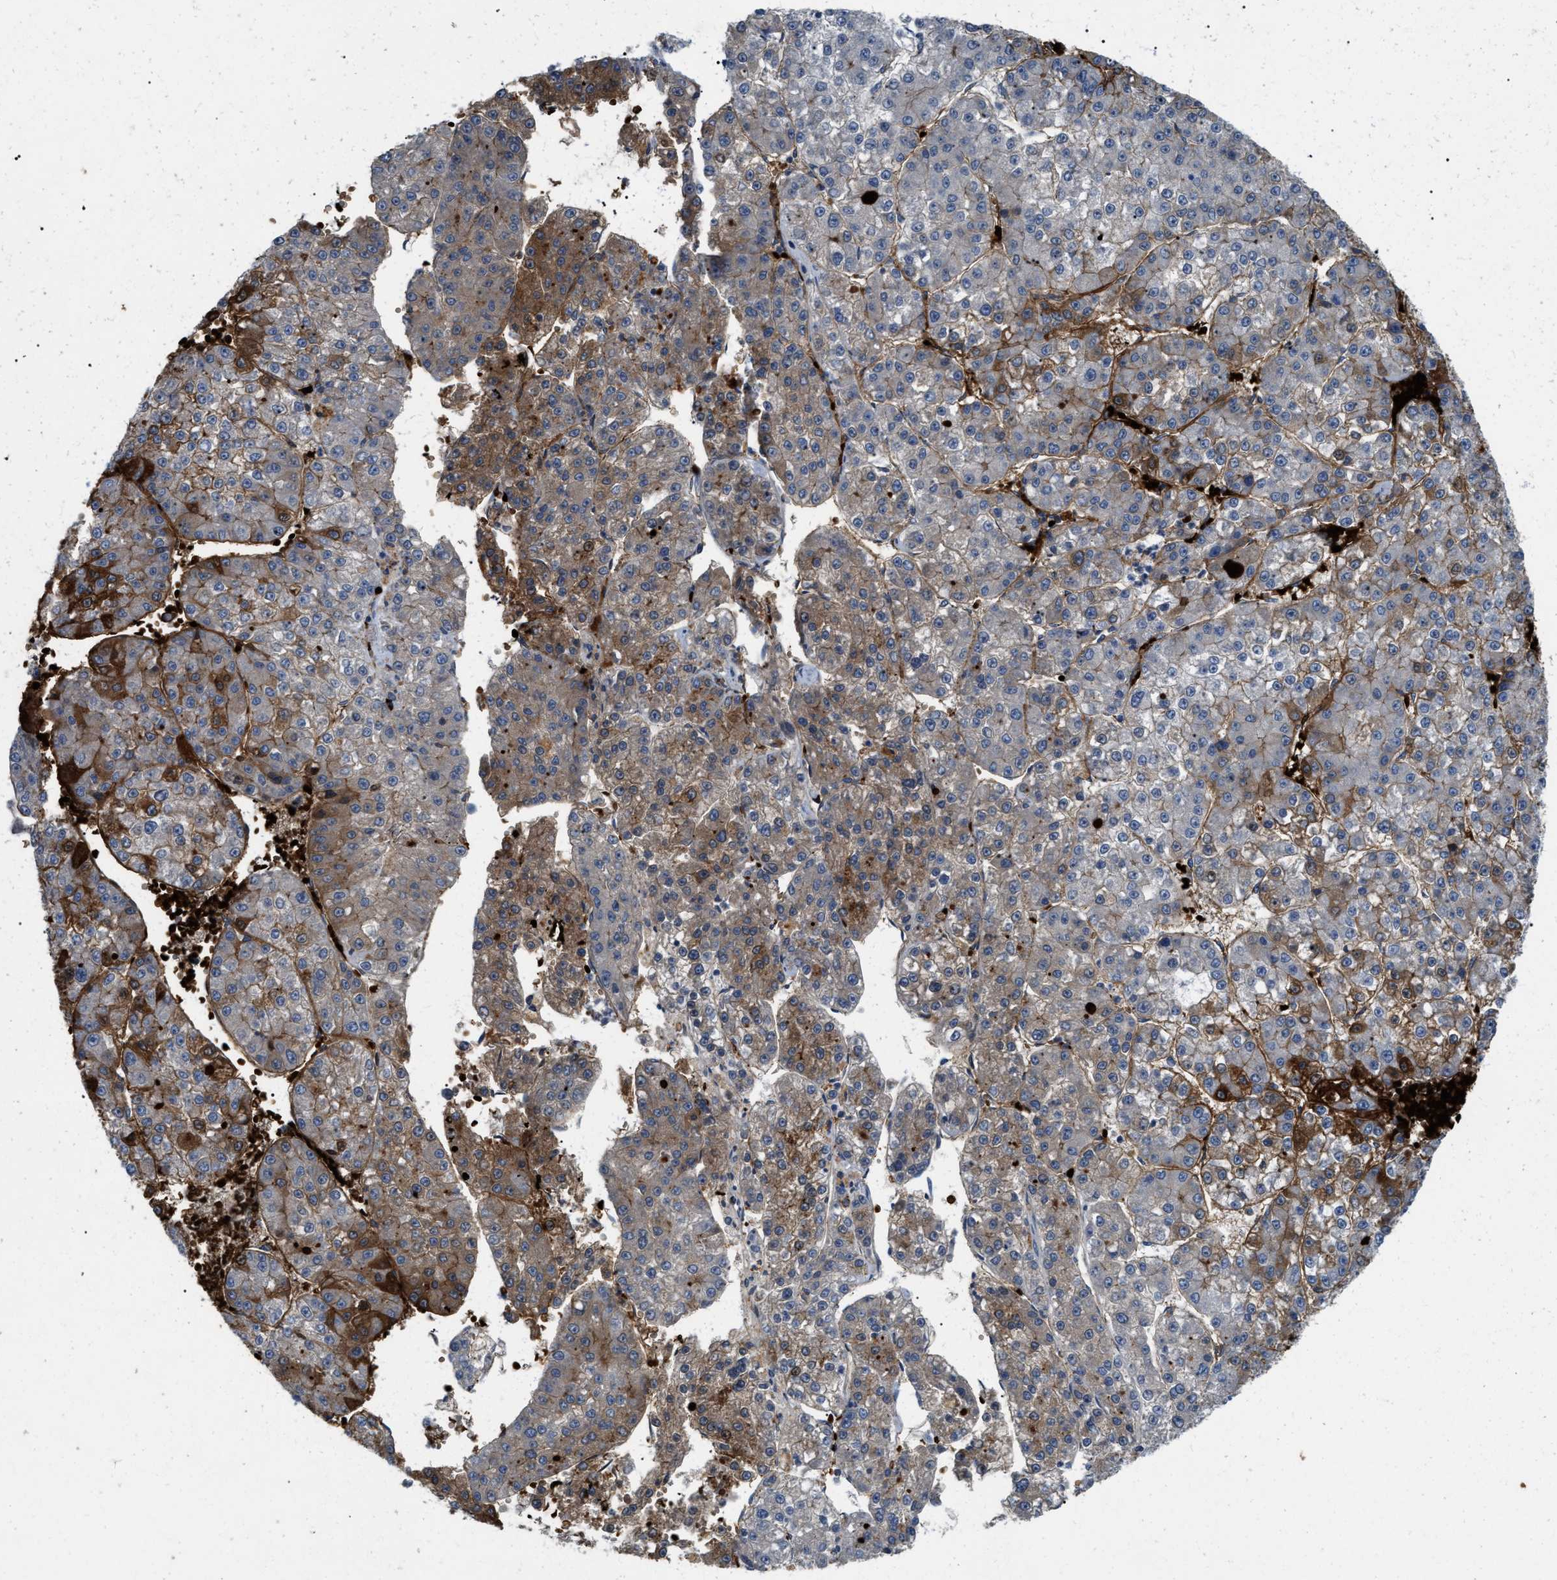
{"staining": {"intensity": "moderate", "quantity": "25%-75%", "location": "cytoplasmic/membranous"}, "tissue": "liver cancer", "cell_type": "Tumor cells", "image_type": "cancer", "snomed": [{"axis": "morphology", "description": "Carcinoma, Hepatocellular, NOS"}, {"axis": "topography", "description": "Liver"}], "caption": "Moderate cytoplasmic/membranous protein expression is present in about 25%-75% of tumor cells in liver cancer (hepatocellular carcinoma).", "gene": "ERC1", "patient": {"sex": "female", "age": 73}}